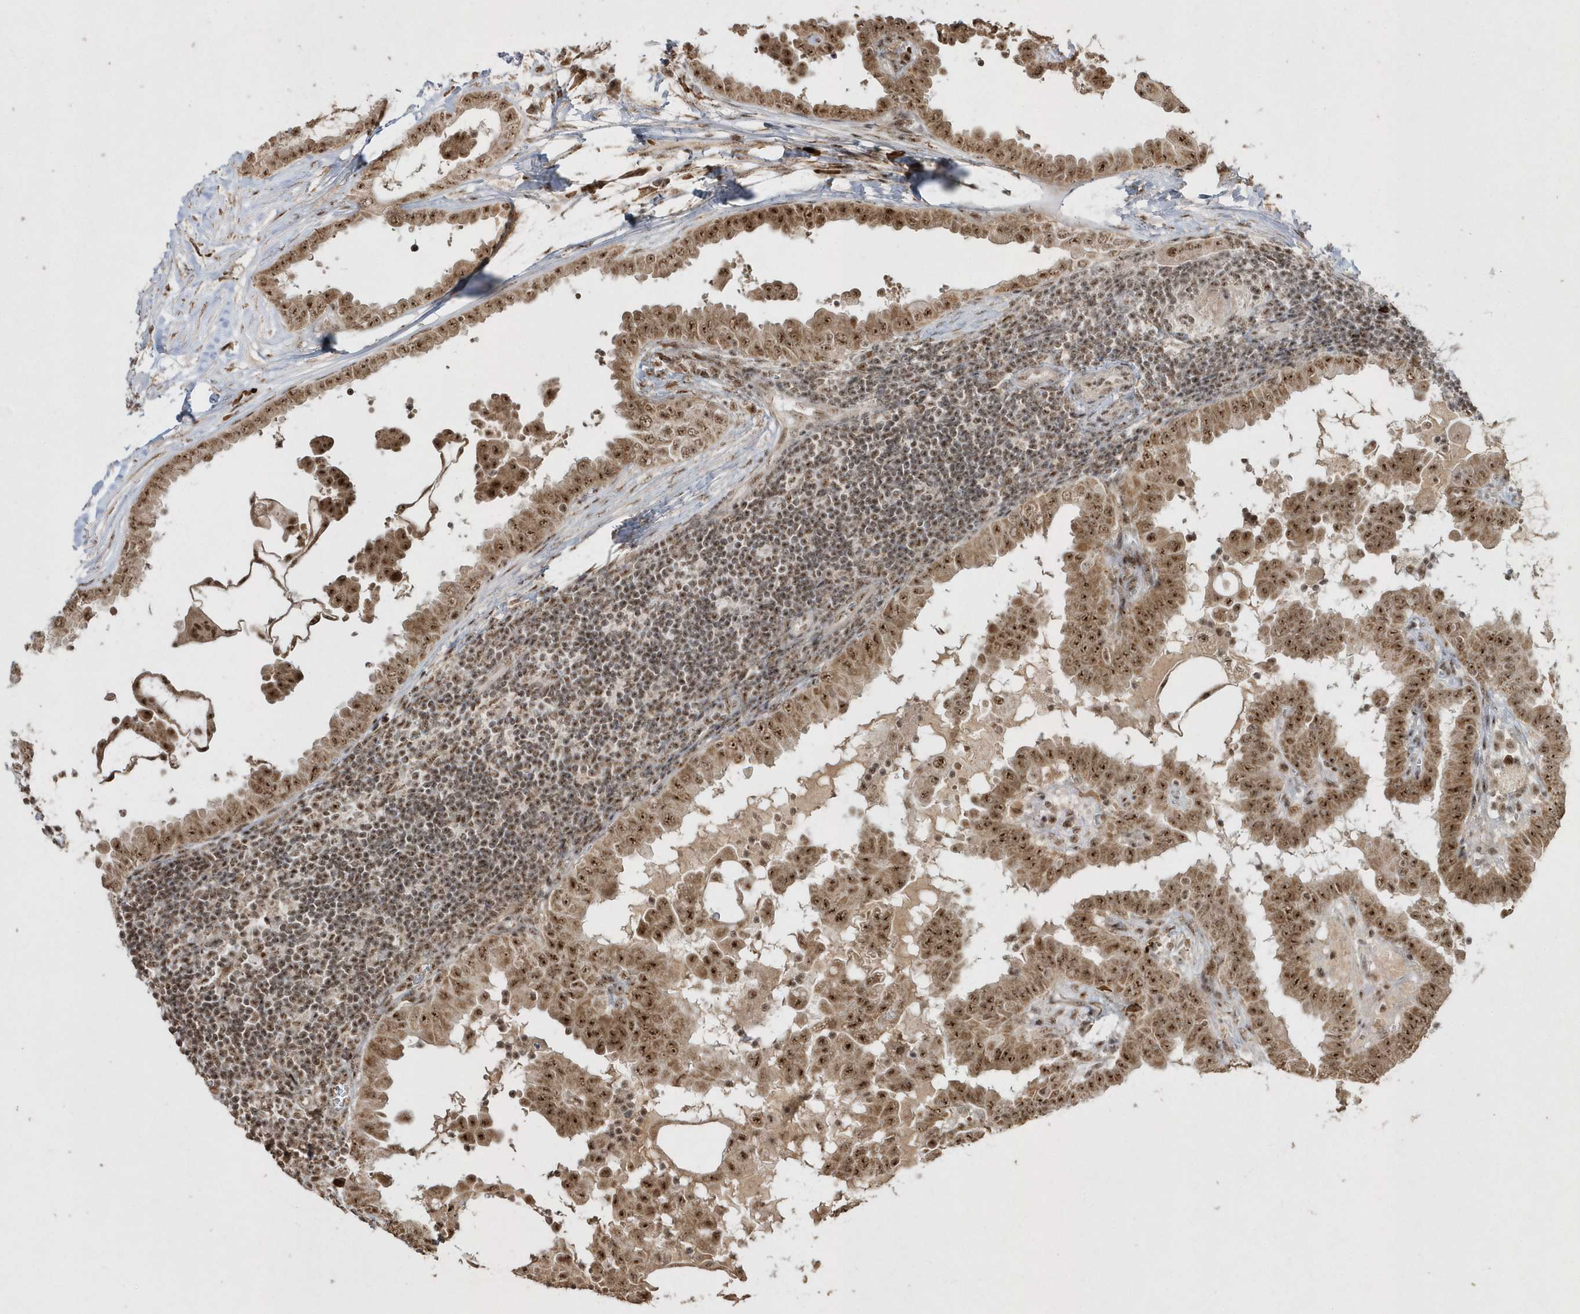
{"staining": {"intensity": "strong", "quantity": ">75%", "location": "nuclear"}, "tissue": "thyroid cancer", "cell_type": "Tumor cells", "image_type": "cancer", "snomed": [{"axis": "morphology", "description": "Papillary adenocarcinoma, NOS"}, {"axis": "topography", "description": "Thyroid gland"}], "caption": "DAB immunohistochemical staining of human thyroid cancer demonstrates strong nuclear protein positivity in about >75% of tumor cells. Nuclei are stained in blue.", "gene": "POLR3B", "patient": {"sex": "male", "age": 33}}